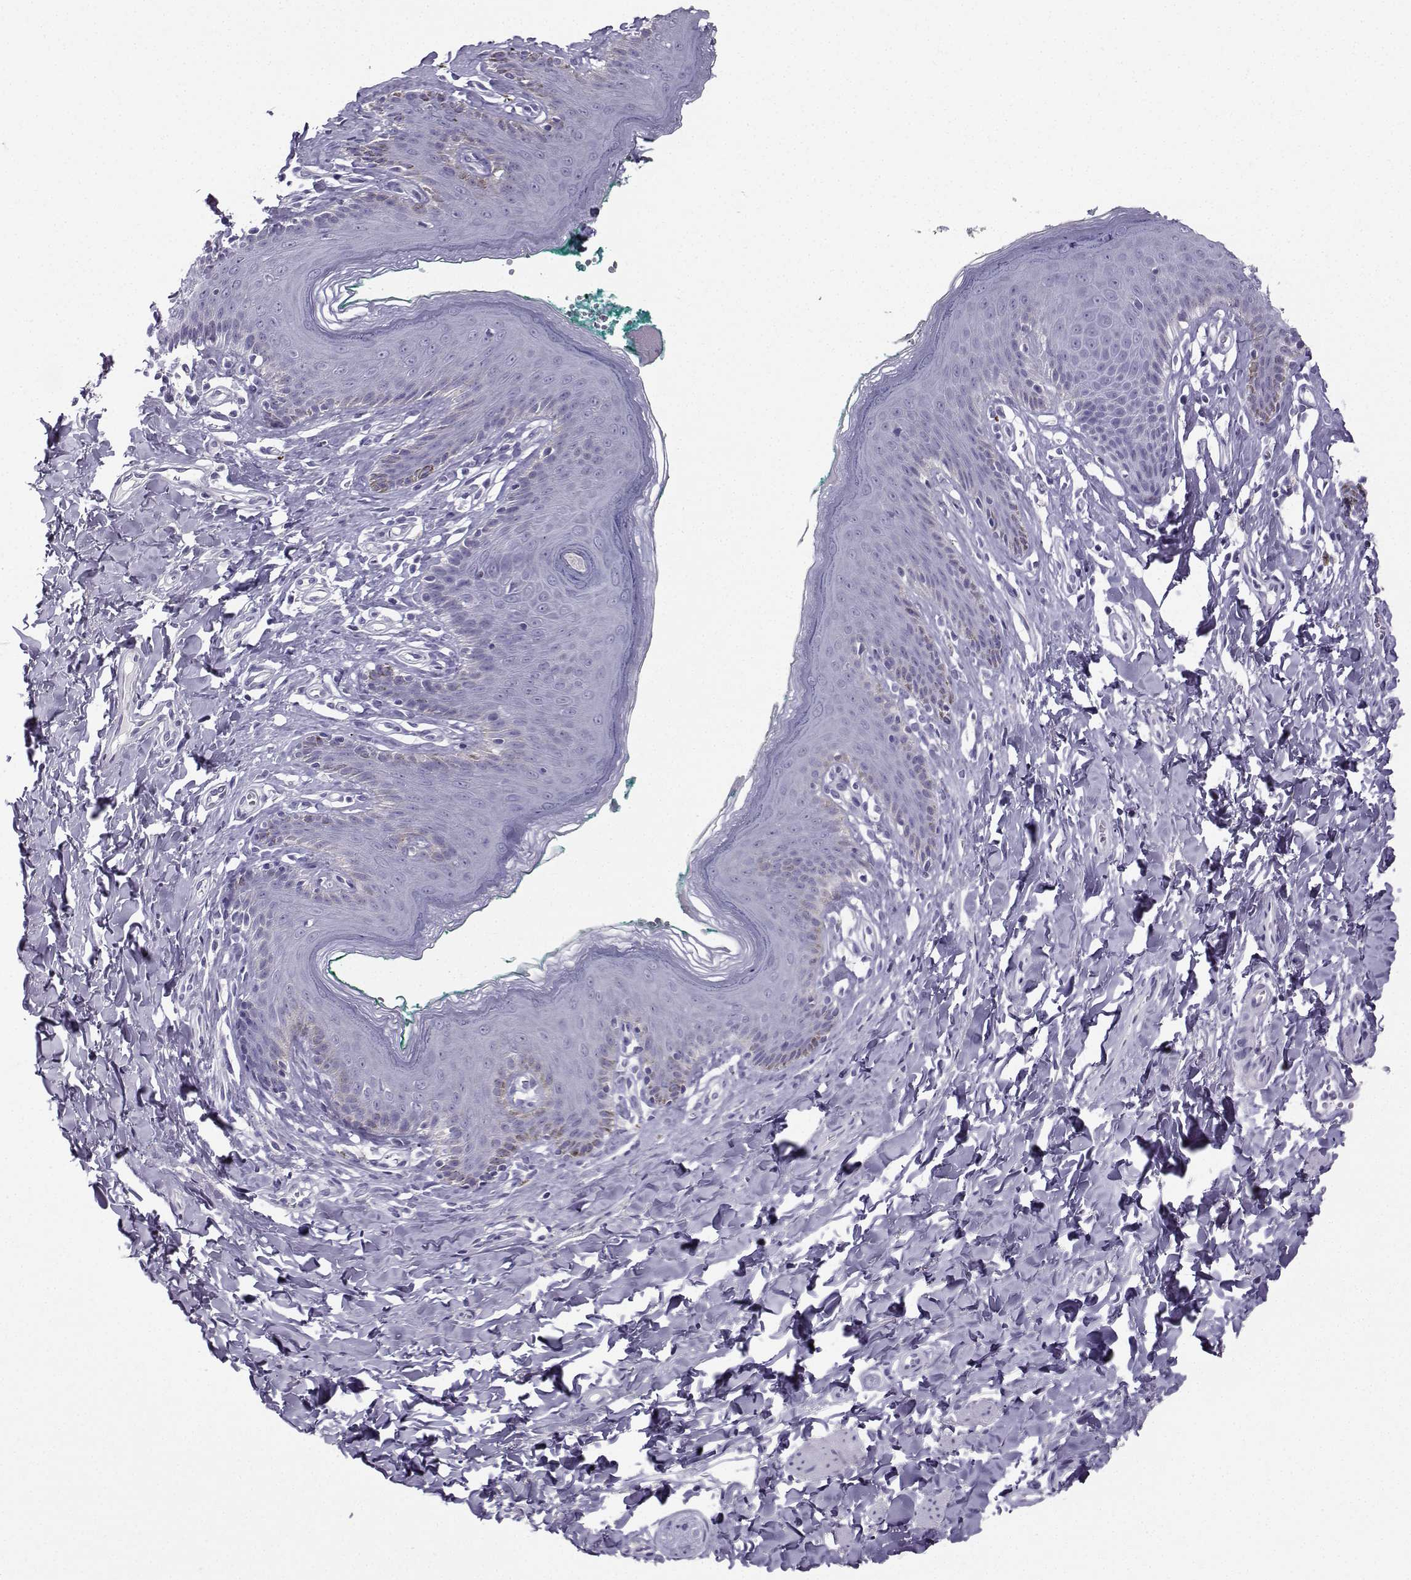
{"staining": {"intensity": "negative", "quantity": "none", "location": "none"}, "tissue": "skin", "cell_type": "Epidermal cells", "image_type": "normal", "snomed": [{"axis": "morphology", "description": "Normal tissue, NOS"}, {"axis": "topography", "description": "Vulva"}], "caption": "This photomicrograph is of normal skin stained with immunohistochemistry to label a protein in brown with the nuclei are counter-stained blue. There is no expression in epidermal cells.", "gene": "ZBTB8B", "patient": {"sex": "female", "age": 66}}